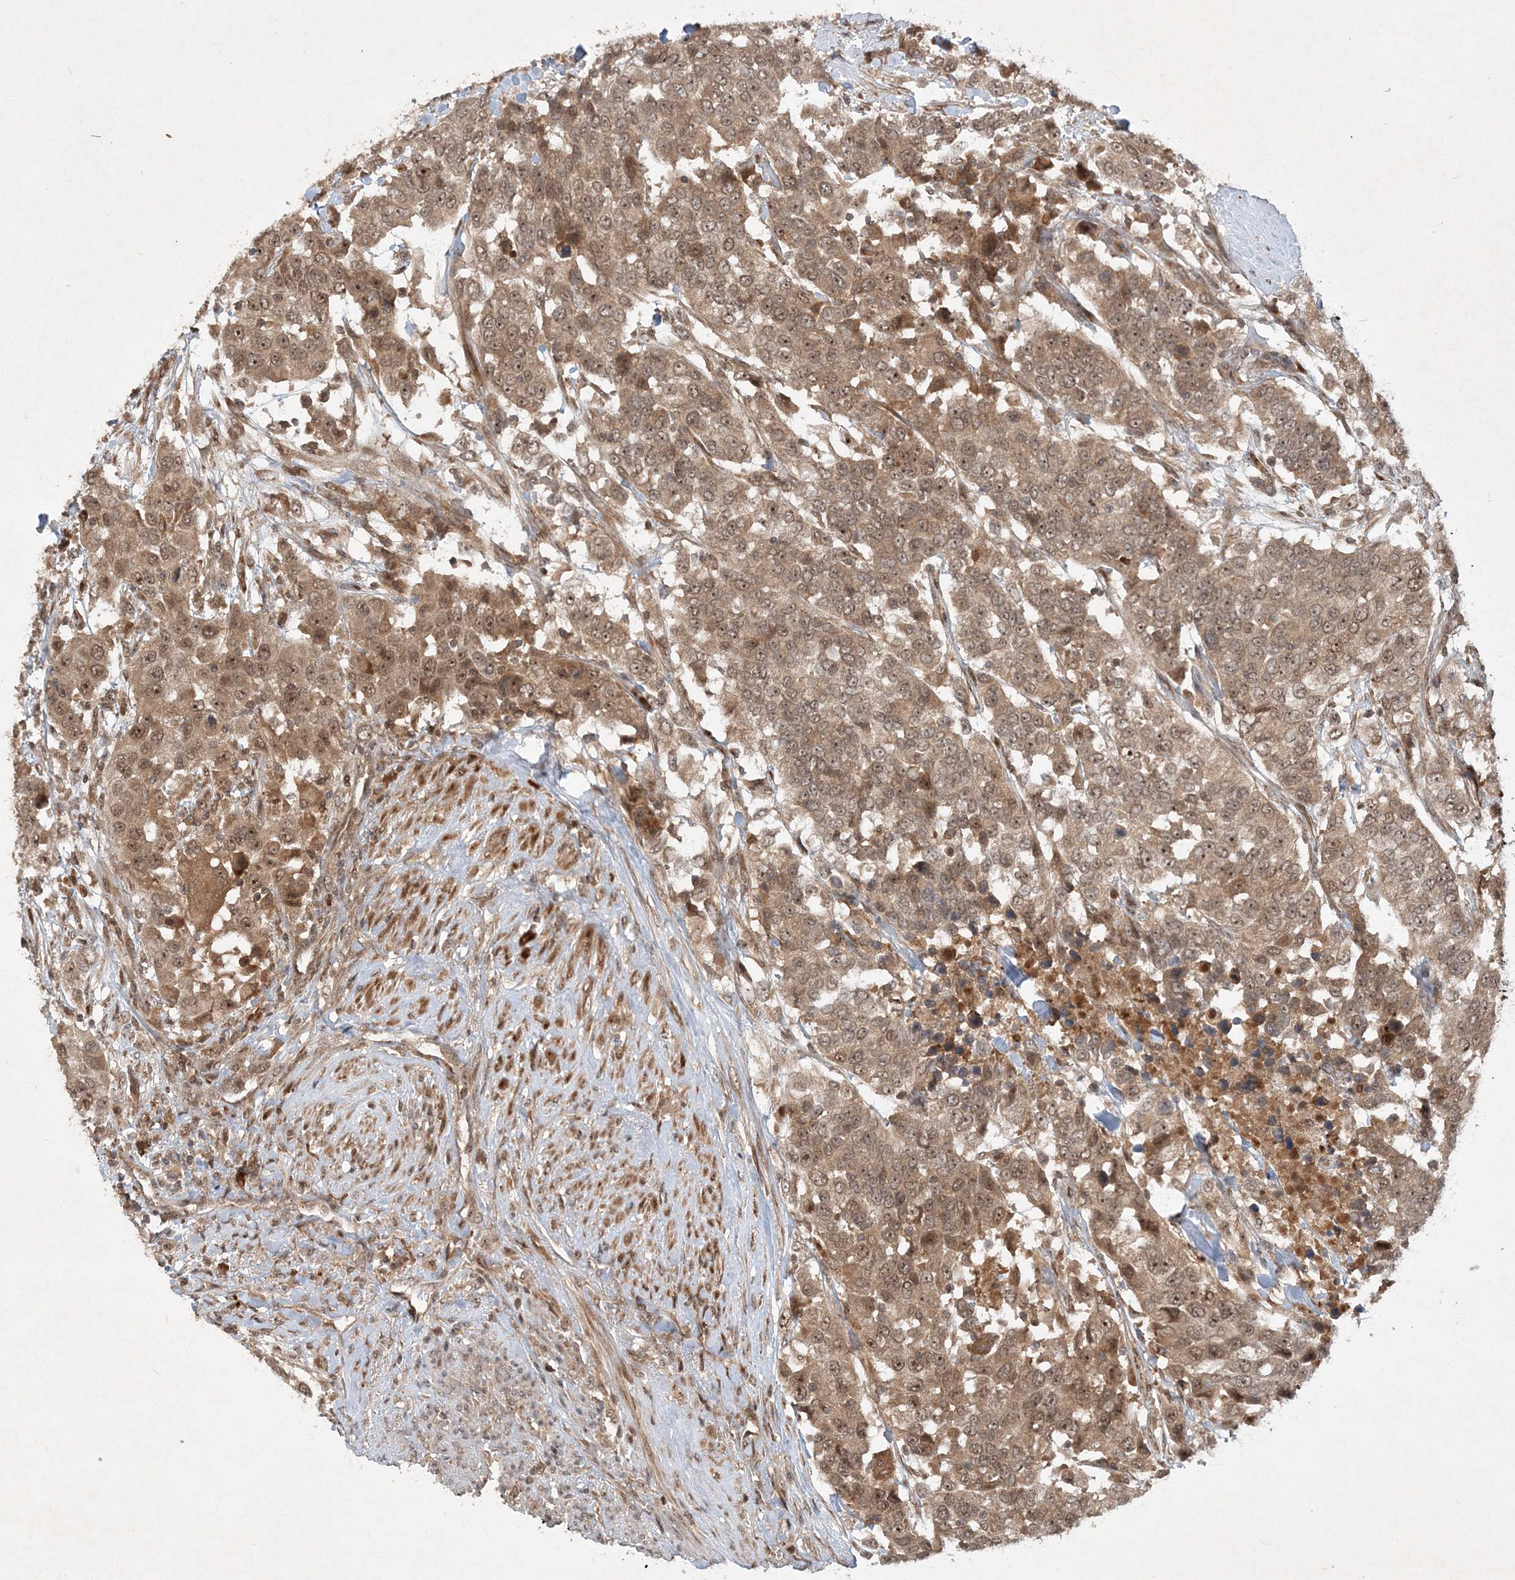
{"staining": {"intensity": "moderate", "quantity": ">75%", "location": "cytoplasmic/membranous,nuclear"}, "tissue": "urothelial cancer", "cell_type": "Tumor cells", "image_type": "cancer", "snomed": [{"axis": "morphology", "description": "Urothelial carcinoma, High grade"}, {"axis": "topography", "description": "Urinary bladder"}], "caption": "Immunohistochemical staining of human high-grade urothelial carcinoma exhibits medium levels of moderate cytoplasmic/membranous and nuclear protein positivity in about >75% of tumor cells.", "gene": "UBR3", "patient": {"sex": "female", "age": 80}}